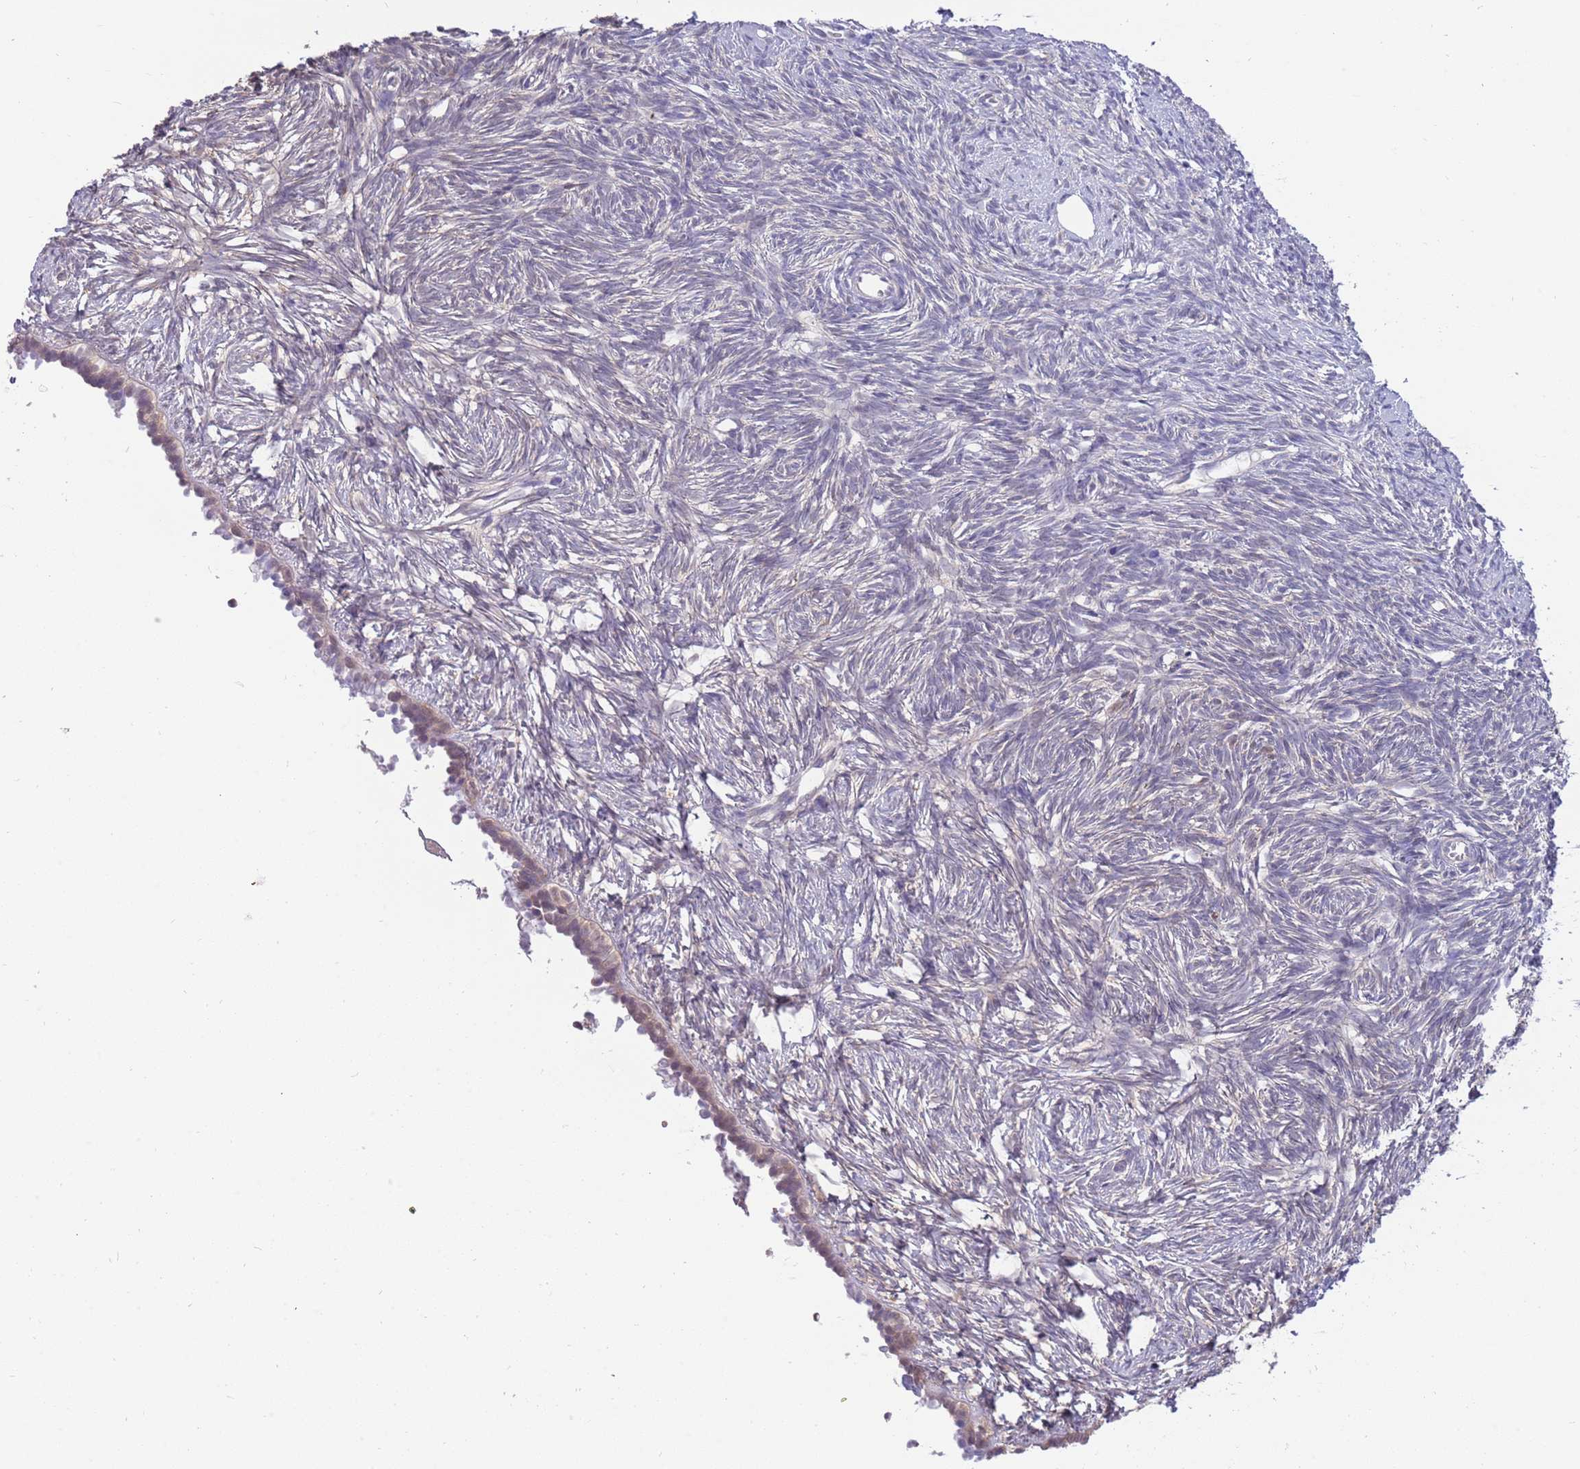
{"staining": {"intensity": "negative", "quantity": "none", "location": "none"}, "tissue": "ovary", "cell_type": "Ovarian stroma cells", "image_type": "normal", "snomed": [{"axis": "morphology", "description": "Normal tissue, NOS"}, {"axis": "topography", "description": "Ovary"}], "caption": "Histopathology image shows no protein staining in ovarian stroma cells of benign ovary.", "gene": "AP5S1", "patient": {"sex": "female", "age": 51}}